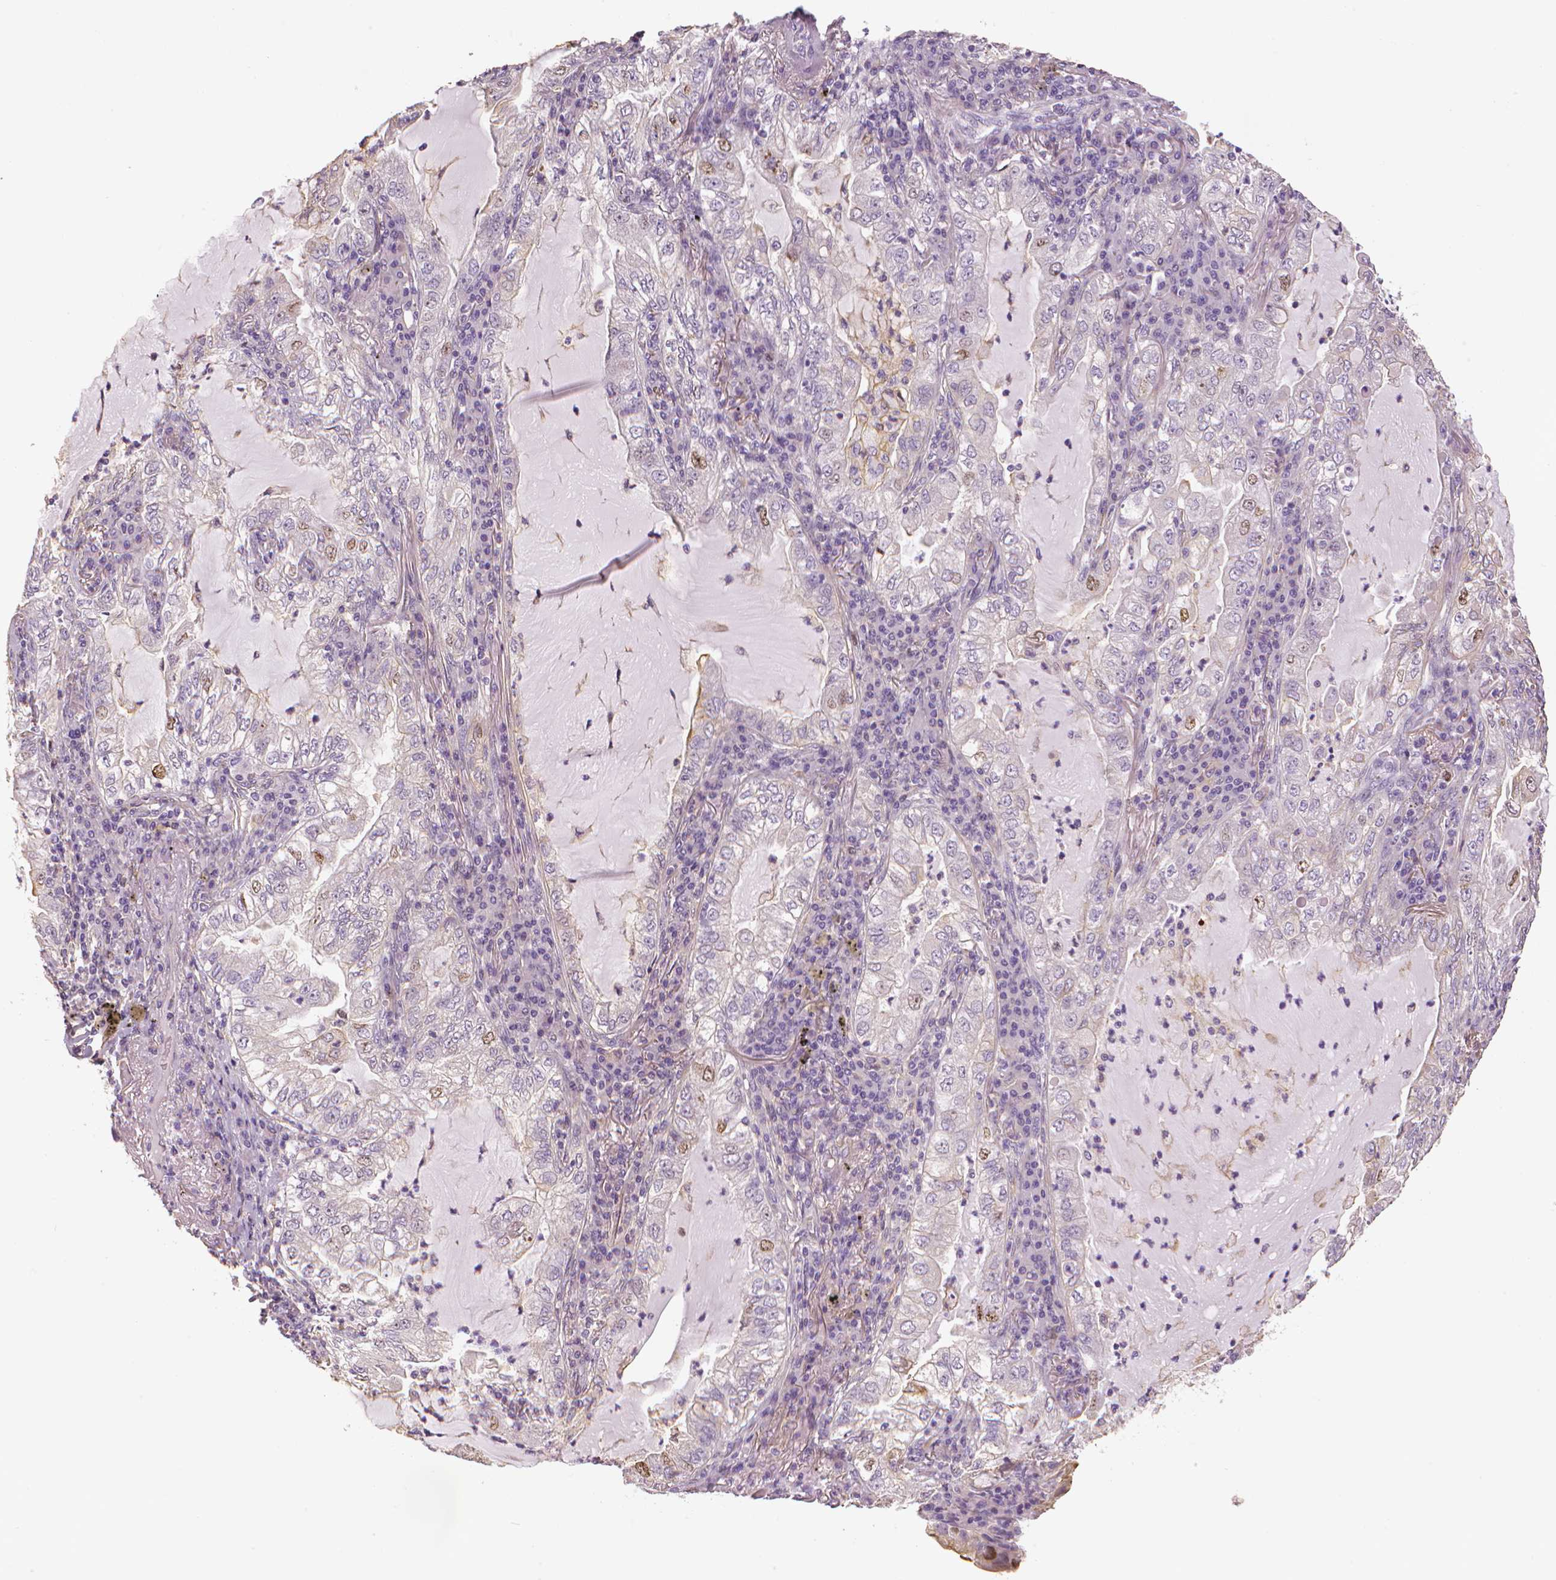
{"staining": {"intensity": "moderate", "quantity": "<25%", "location": "nuclear"}, "tissue": "lung cancer", "cell_type": "Tumor cells", "image_type": "cancer", "snomed": [{"axis": "morphology", "description": "Adenocarcinoma, NOS"}, {"axis": "topography", "description": "Lung"}], "caption": "This image demonstrates IHC staining of human adenocarcinoma (lung), with low moderate nuclear positivity in approximately <25% of tumor cells.", "gene": "MKI67", "patient": {"sex": "female", "age": 73}}